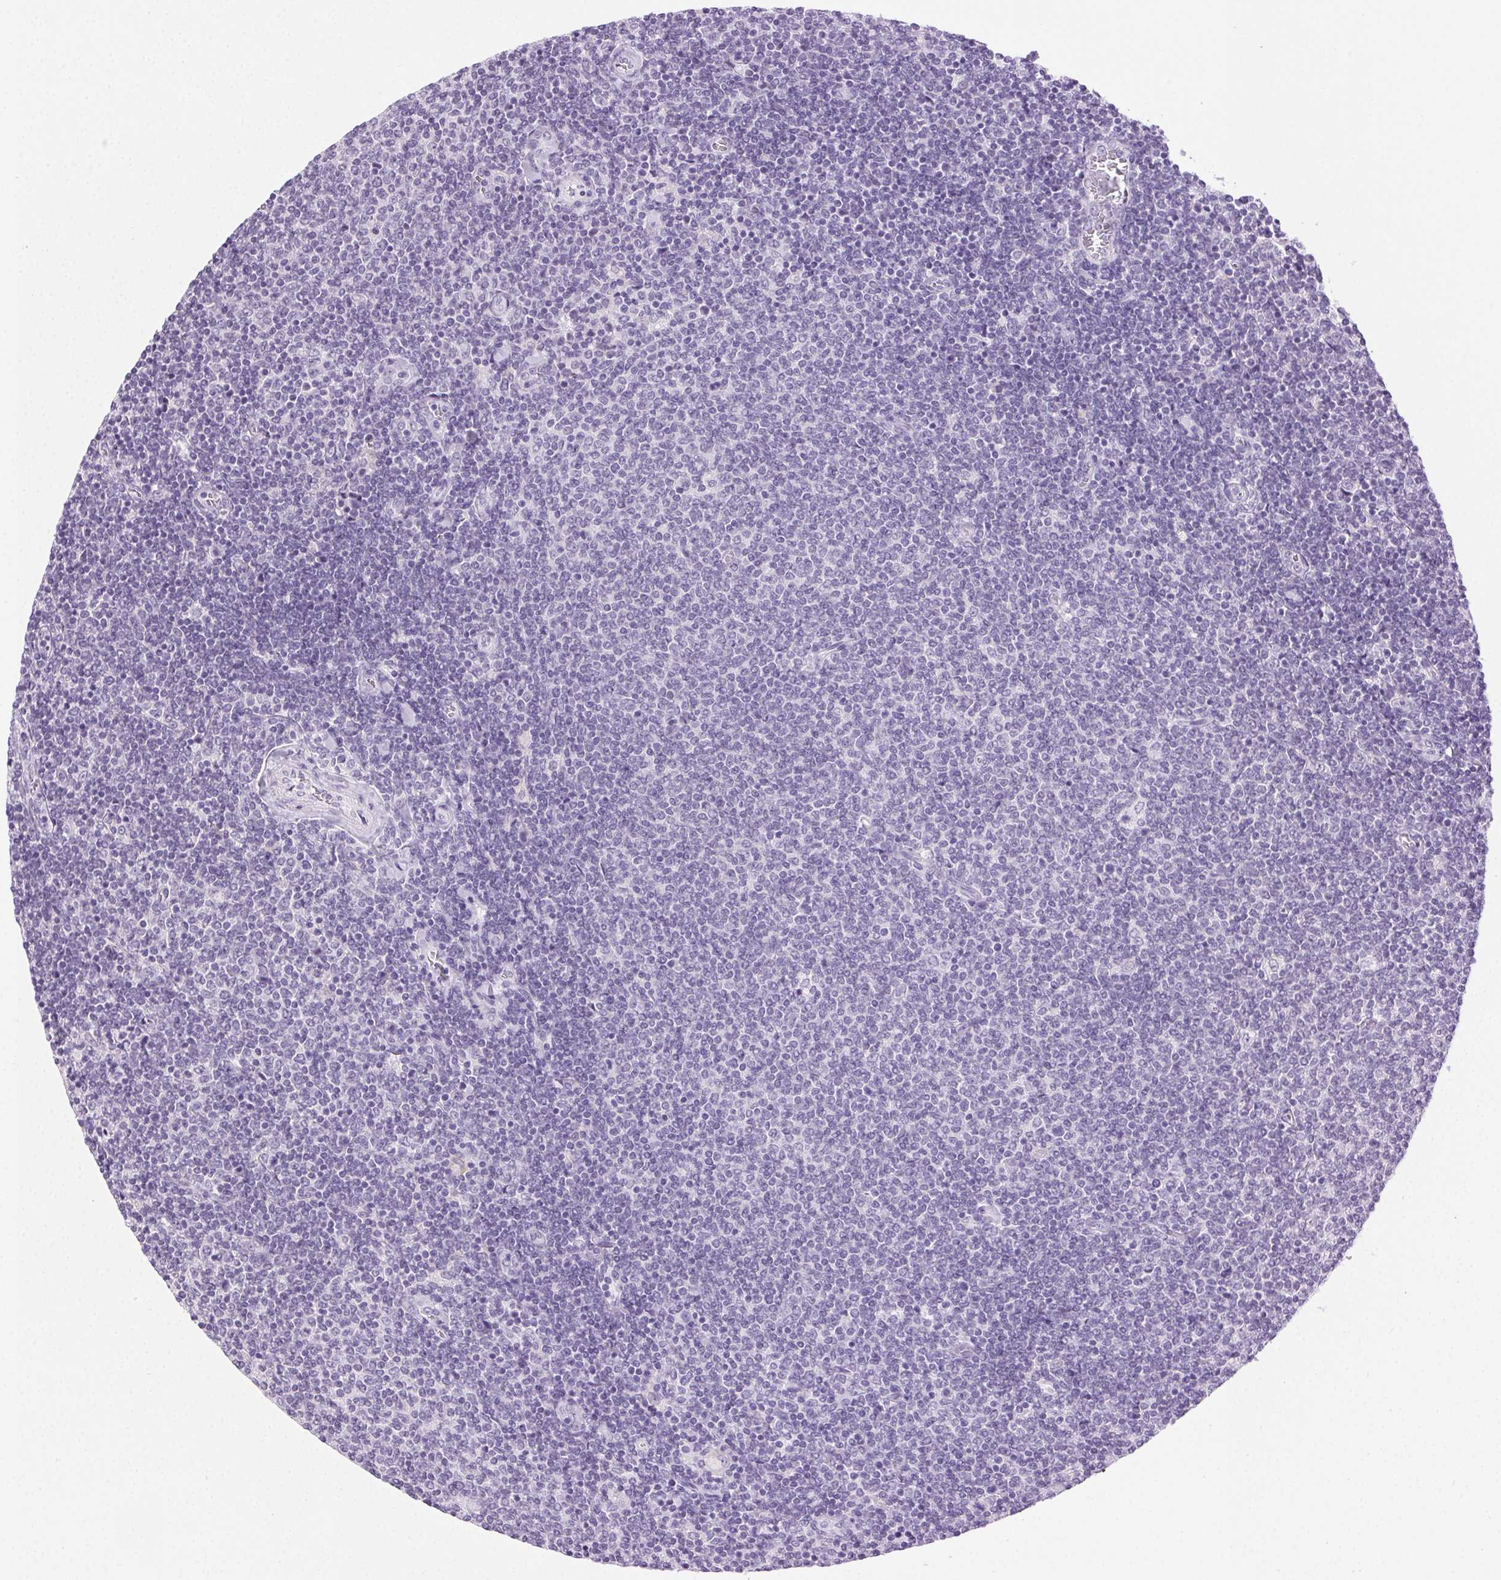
{"staining": {"intensity": "negative", "quantity": "none", "location": "none"}, "tissue": "lymphoma", "cell_type": "Tumor cells", "image_type": "cancer", "snomed": [{"axis": "morphology", "description": "Malignant lymphoma, non-Hodgkin's type, Low grade"}, {"axis": "topography", "description": "Lymph node"}], "caption": "Immunohistochemistry of malignant lymphoma, non-Hodgkin's type (low-grade) exhibits no positivity in tumor cells. Brightfield microscopy of immunohistochemistry (IHC) stained with DAB (brown) and hematoxylin (blue), captured at high magnification.", "gene": "CLDN10", "patient": {"sex": "male", "age": 52}}